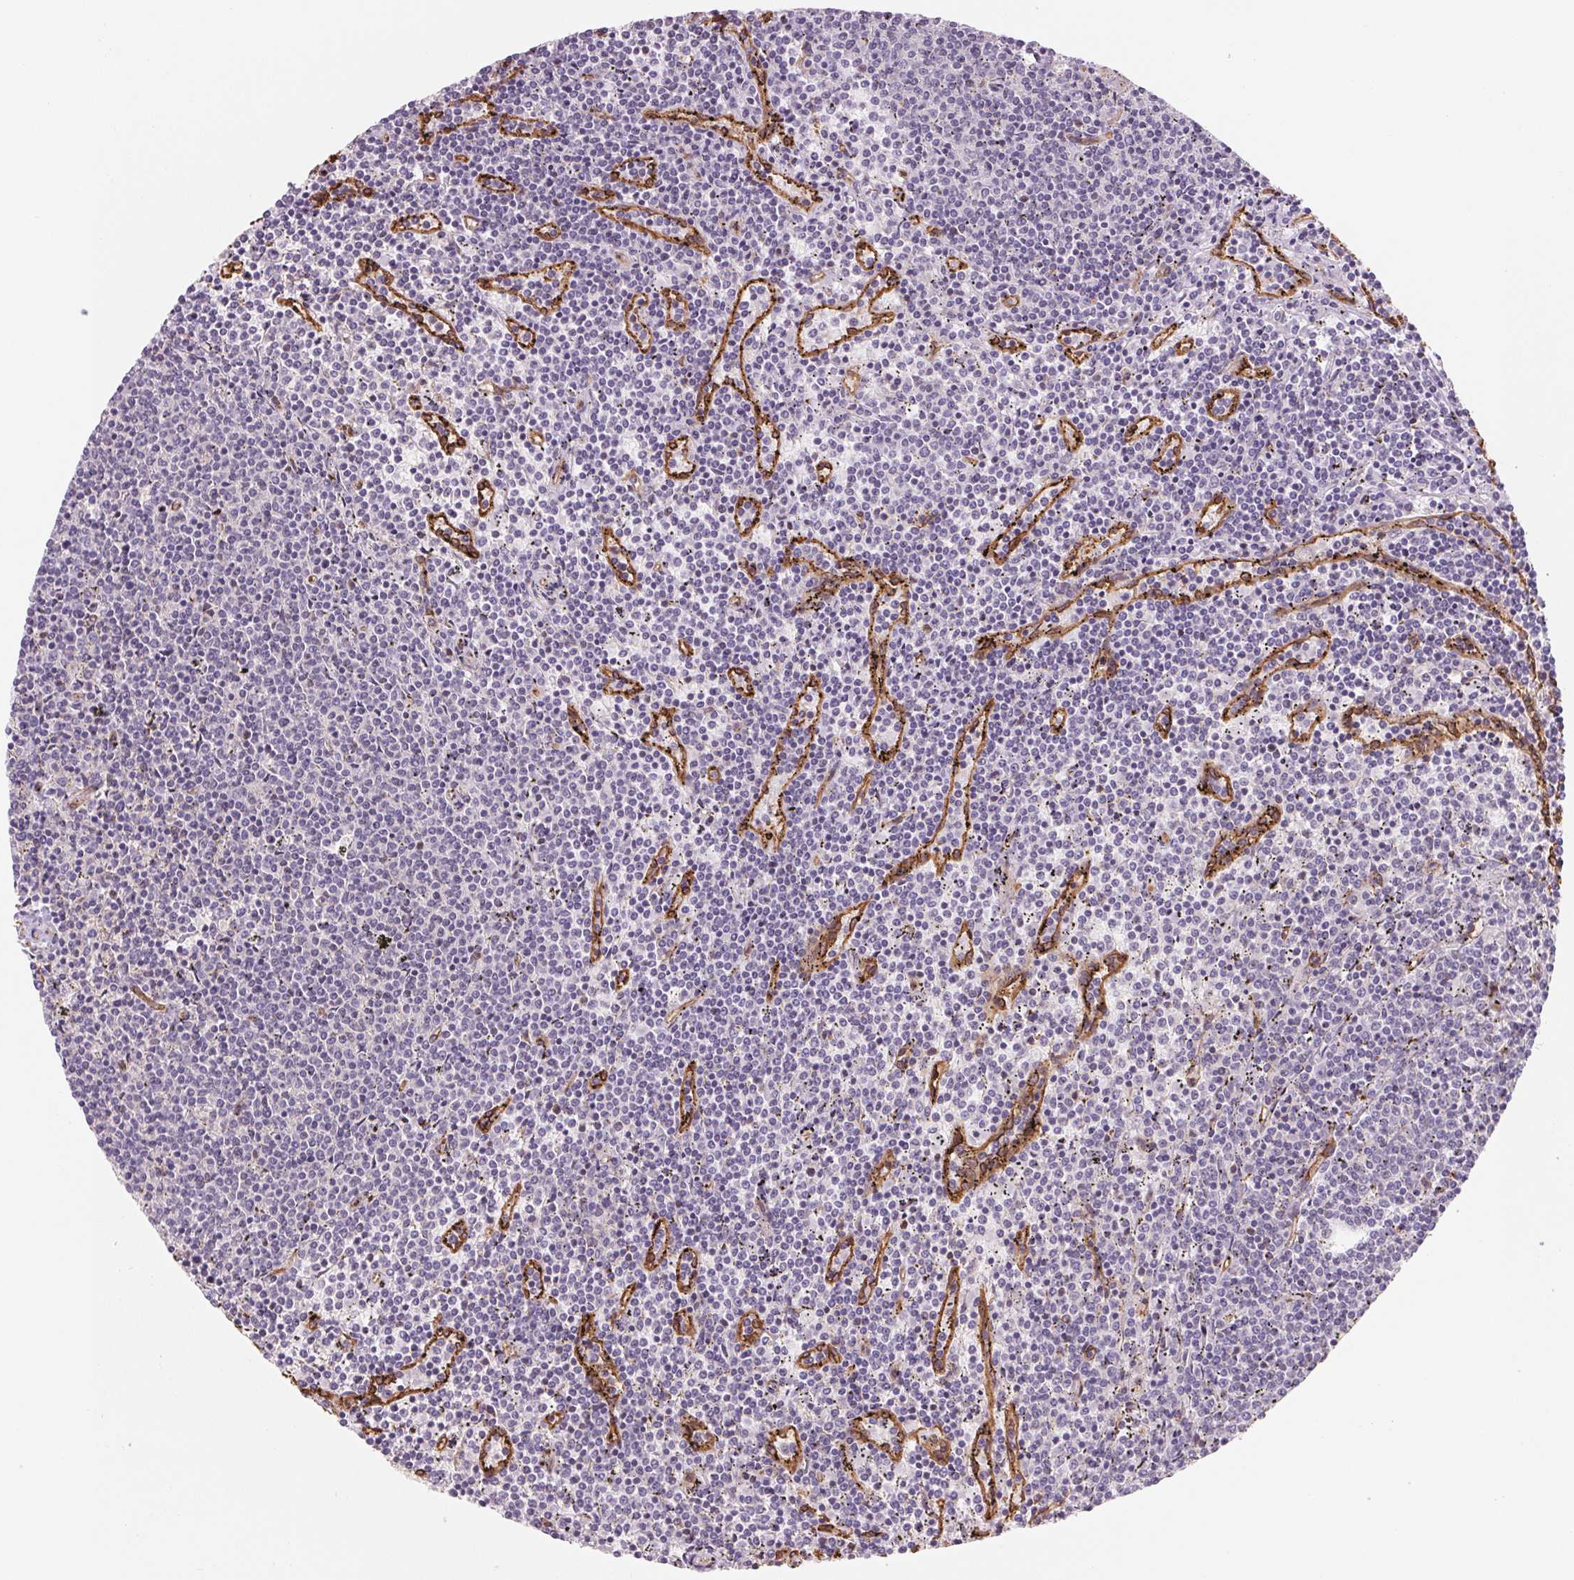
{"staining": {"intensity": "negative", "quantity": "none", "location": "none"}, "tissue": "lymphoma", "cell_type": "Tumor cells", "image_type": "cancer", "snomed": [{"axis": "morphology", "description": "Malignant lymphoma, non-Hodgkin's type, Low grade"}, {"axis": "topography", "description": "Spleen"}], "caption": "This is an immunohistochemistry photomicrograph of malignant lymphoma, non-Hodgkin's type (low-grade). There is no expression in tumor cells.", "gene": "ANKRD13B", "patient": {"sex": "female", "age": 50}}